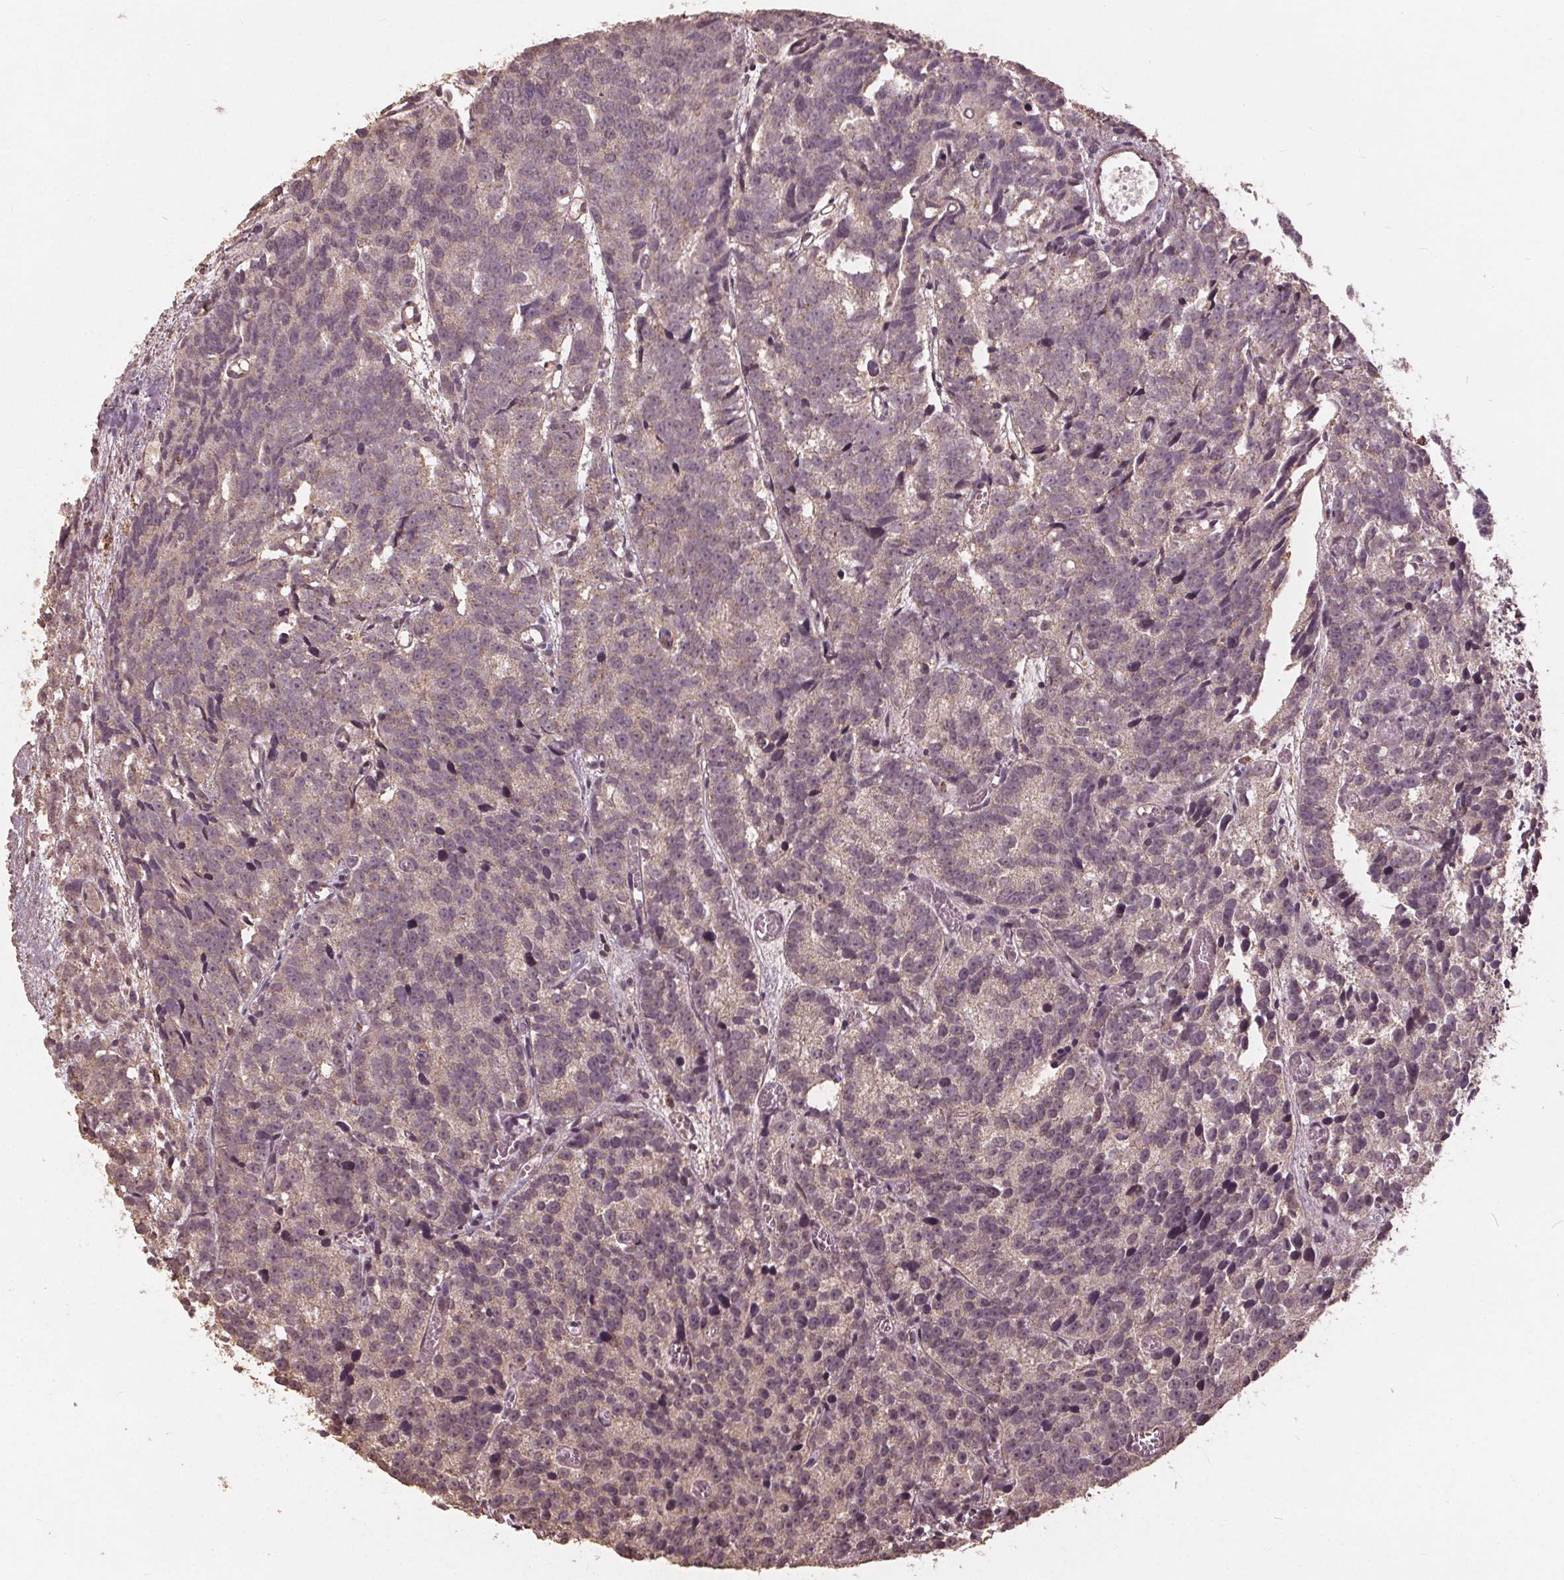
{"staining": {"intensity": "weak", "quantity": "25%-75%", "location": "cytoplasmic/membranous,nuclear"}, "tissue": "prostate cancer", "cell_type": "Tumor cells", "image_type": "cancer", "snomed": [{"axis": "morphology", "description": "Adenocarcinoma, High grade"}, {"axis": "topography", "description": "Prostate"}], "caption": "DAB (3,3'-diaminobenzidine) immunohistochemical staining of high-grade adenocarcinoma (prostate) exhibits weak cytoplasmic/membranous and nuclear protein positivity in approximately 25%-75% of tumor cells.", "gene": "DSG3", "patient": {"sex": "male", "age": 77}}